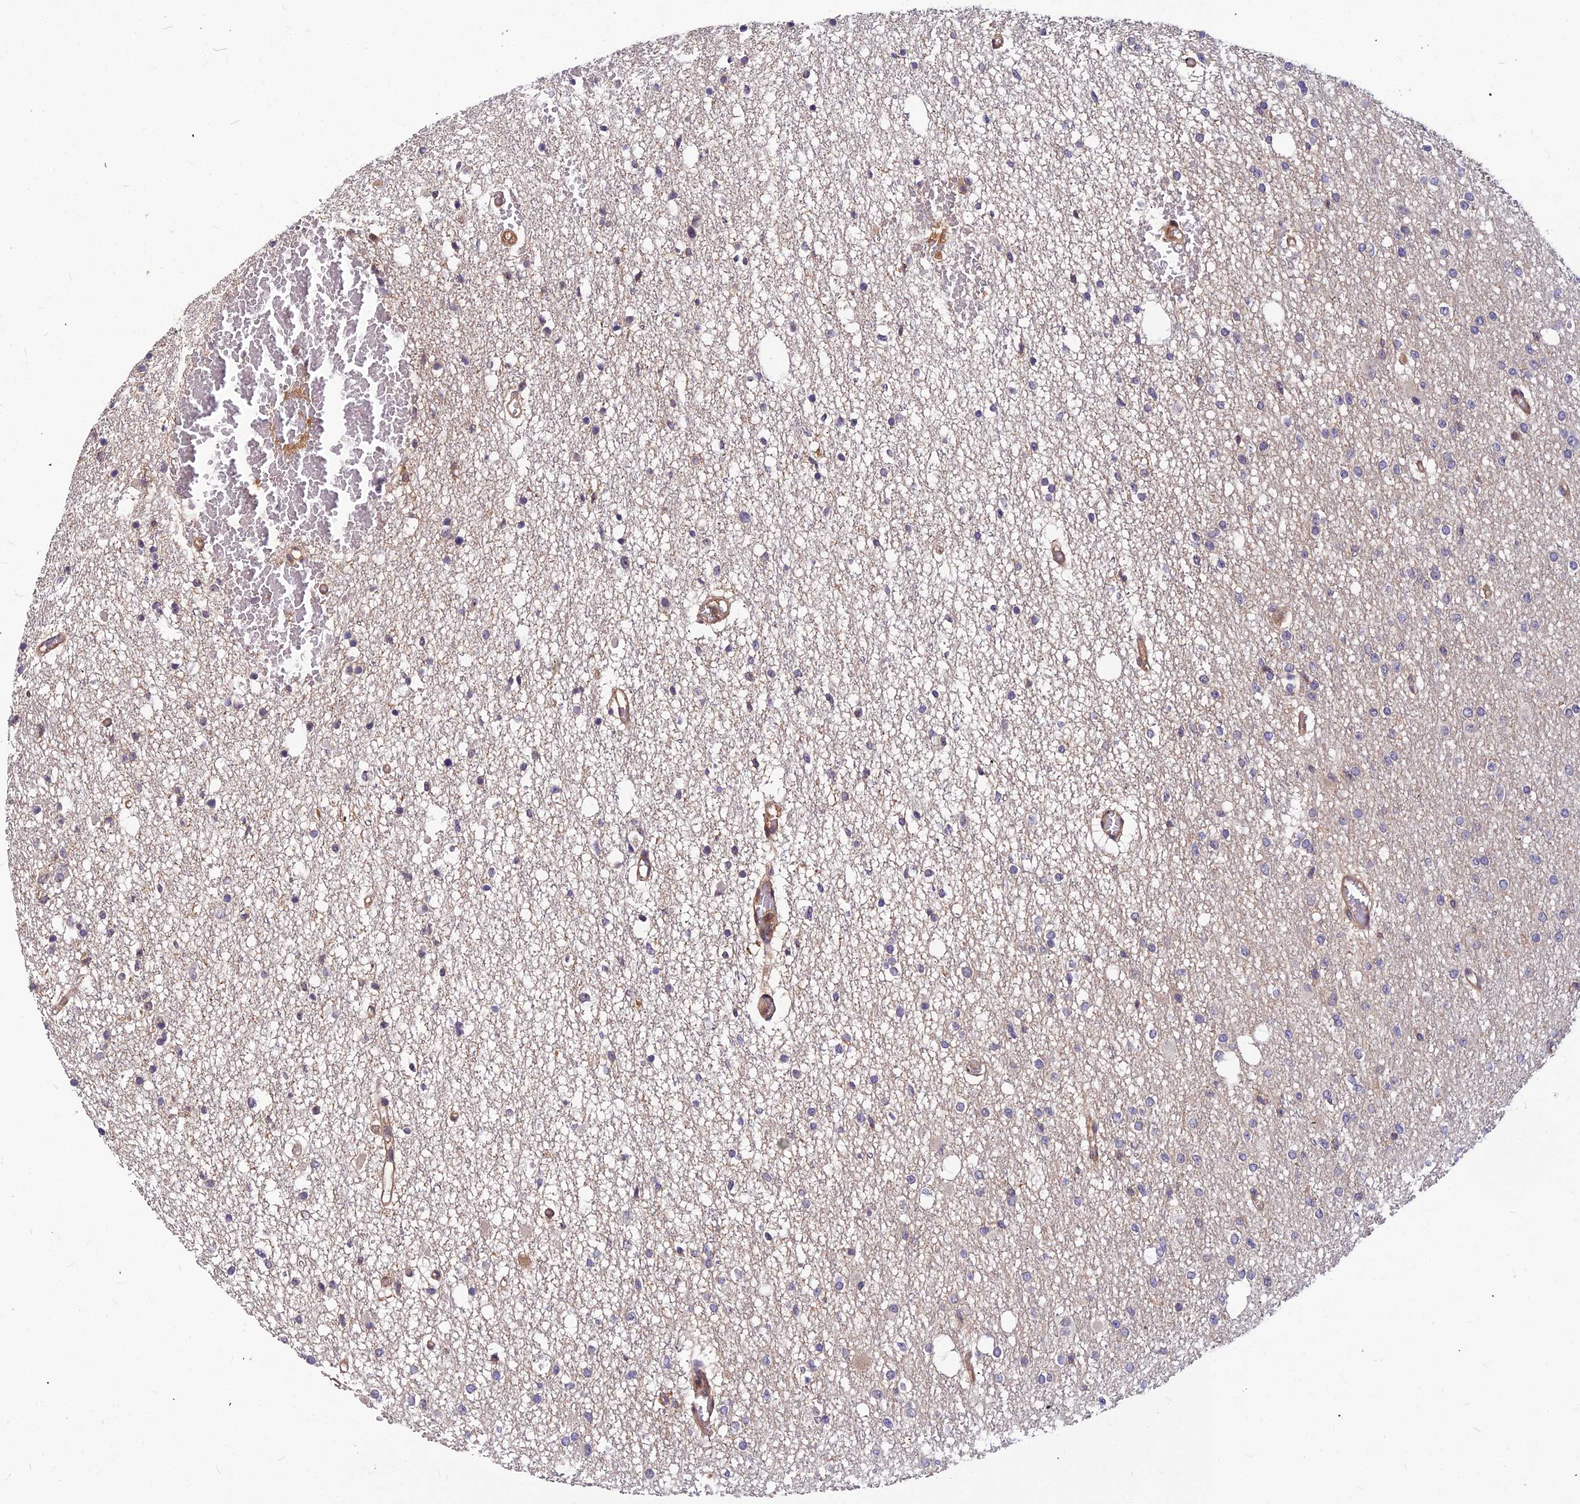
{"staining": {"intensity": "negative", "quantity": "none", "location": "none"}, "tissue": "glioma", "cell_type": "Tumor cells", "image_type": "cancer", "snomed": [{"axis": "morphology", "description": "Glioma, malignant, Low grade"}, {"axis": "topography", "description": "Brain"}], "caption": "Histopathology image shows no protein staining in tumor cells of glioma tissue. The staining was performed using DAB to visualize the protein expression in brown, while the nuclei were stained in blue with hematoxylin (Magnification: 20x).", "gene": "ZNF467", "patient": {"sex": "female", "age": 22}}